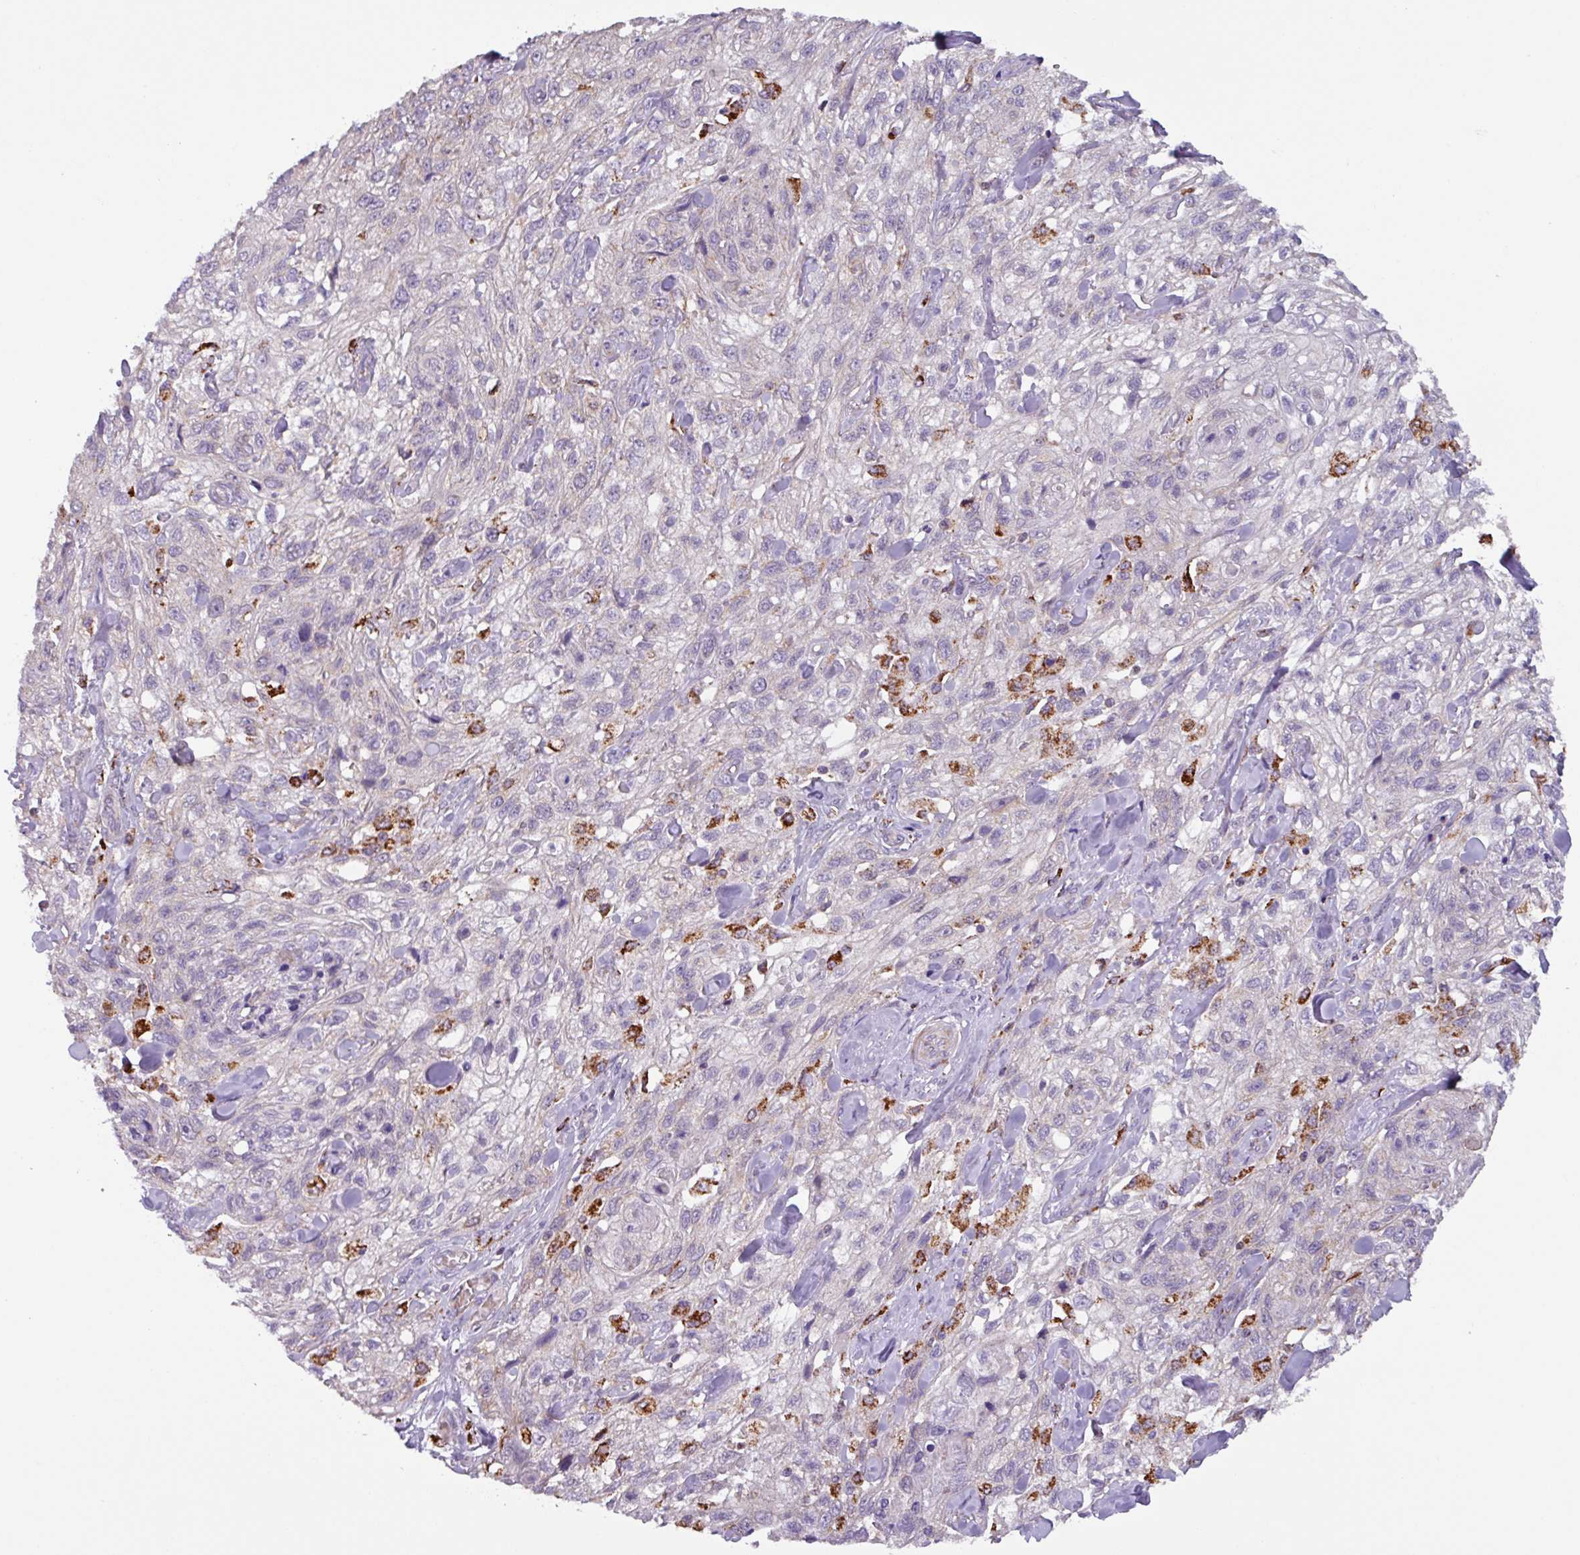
{"staining": {"intensity": "negative", "quantity": "none", "location": "none"}, "tissue": "skin cancer", "cell_type": "Tumor cells", "image_type": "cancer", "snomed": [{"axis": "morphology", "description": "Squamous cell carcinoma, NOS"}, {"axis": "topography", "description": "Skin"}, {"axis": "topography", "description": "Vulva"}], "caption": "IHC of skin cancer (squamous cell carcinoma) displays no positivity in tumor cells. (DAB (3,3'-diaminobenzidine) immunohistochemistry (IHC) with hematoxylin counter stain).", "gene": "AKIRIN1", "patient": {"sex": "female", "age": 86}}